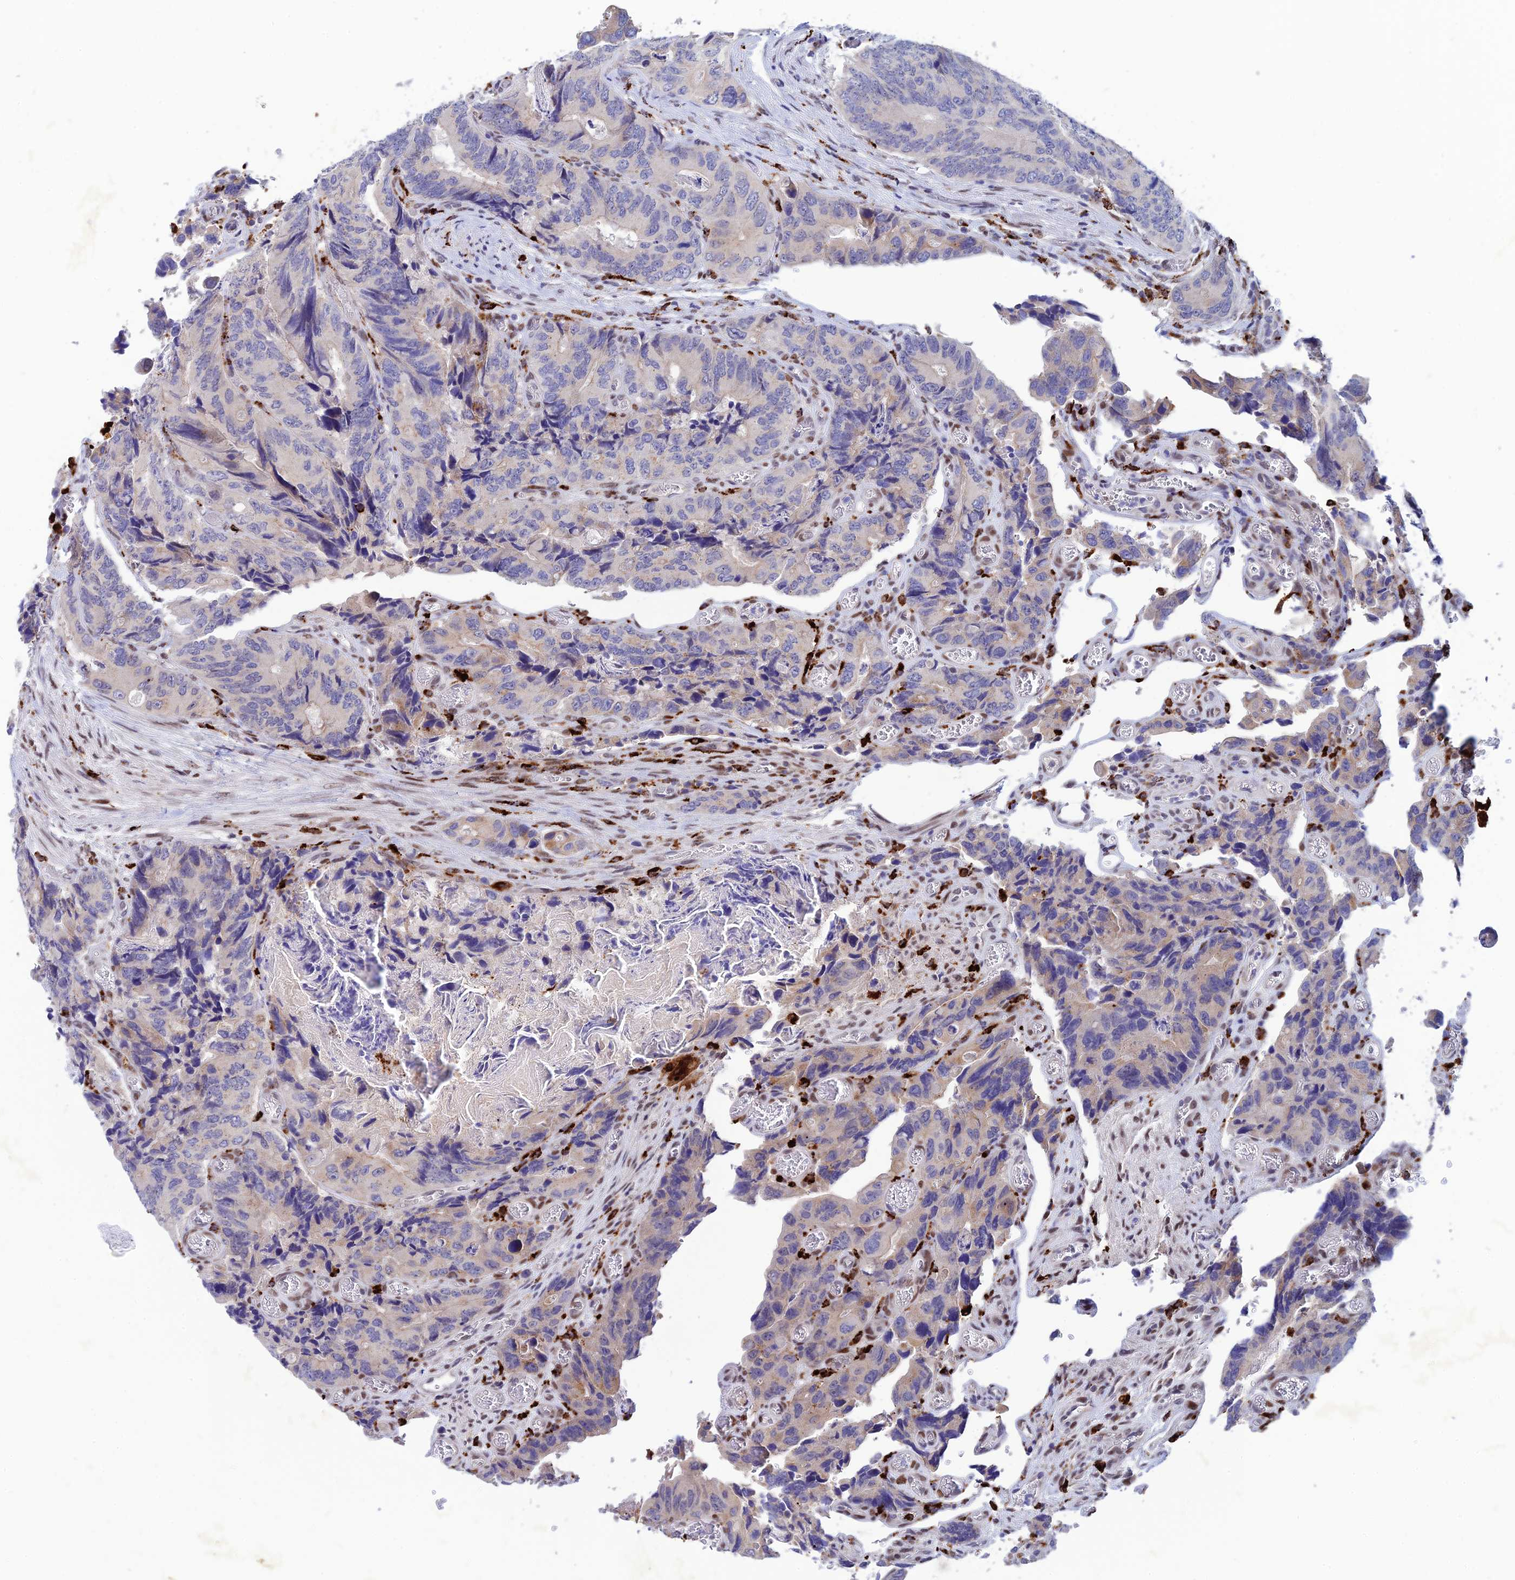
{"staining": {"intensity": "negative", "quantity": "none", "location": "none"}, "tissue": "colorectal cancer", "cell_type": "Tumor cells", "image_type": "cancer", "snomed": [{"axis": "morphology", "description": "Adenocarcinoma, NOS"}, {"axis": "topography", "description": "Colon"}], "caption": "Immunohistochemistry image of human adenocarcinoma (colorectal) stained for a protein (brown), which shows no staining in tumor cells.", "gene": "HIC1", "patient": {"sex": "male", "age": 84}}